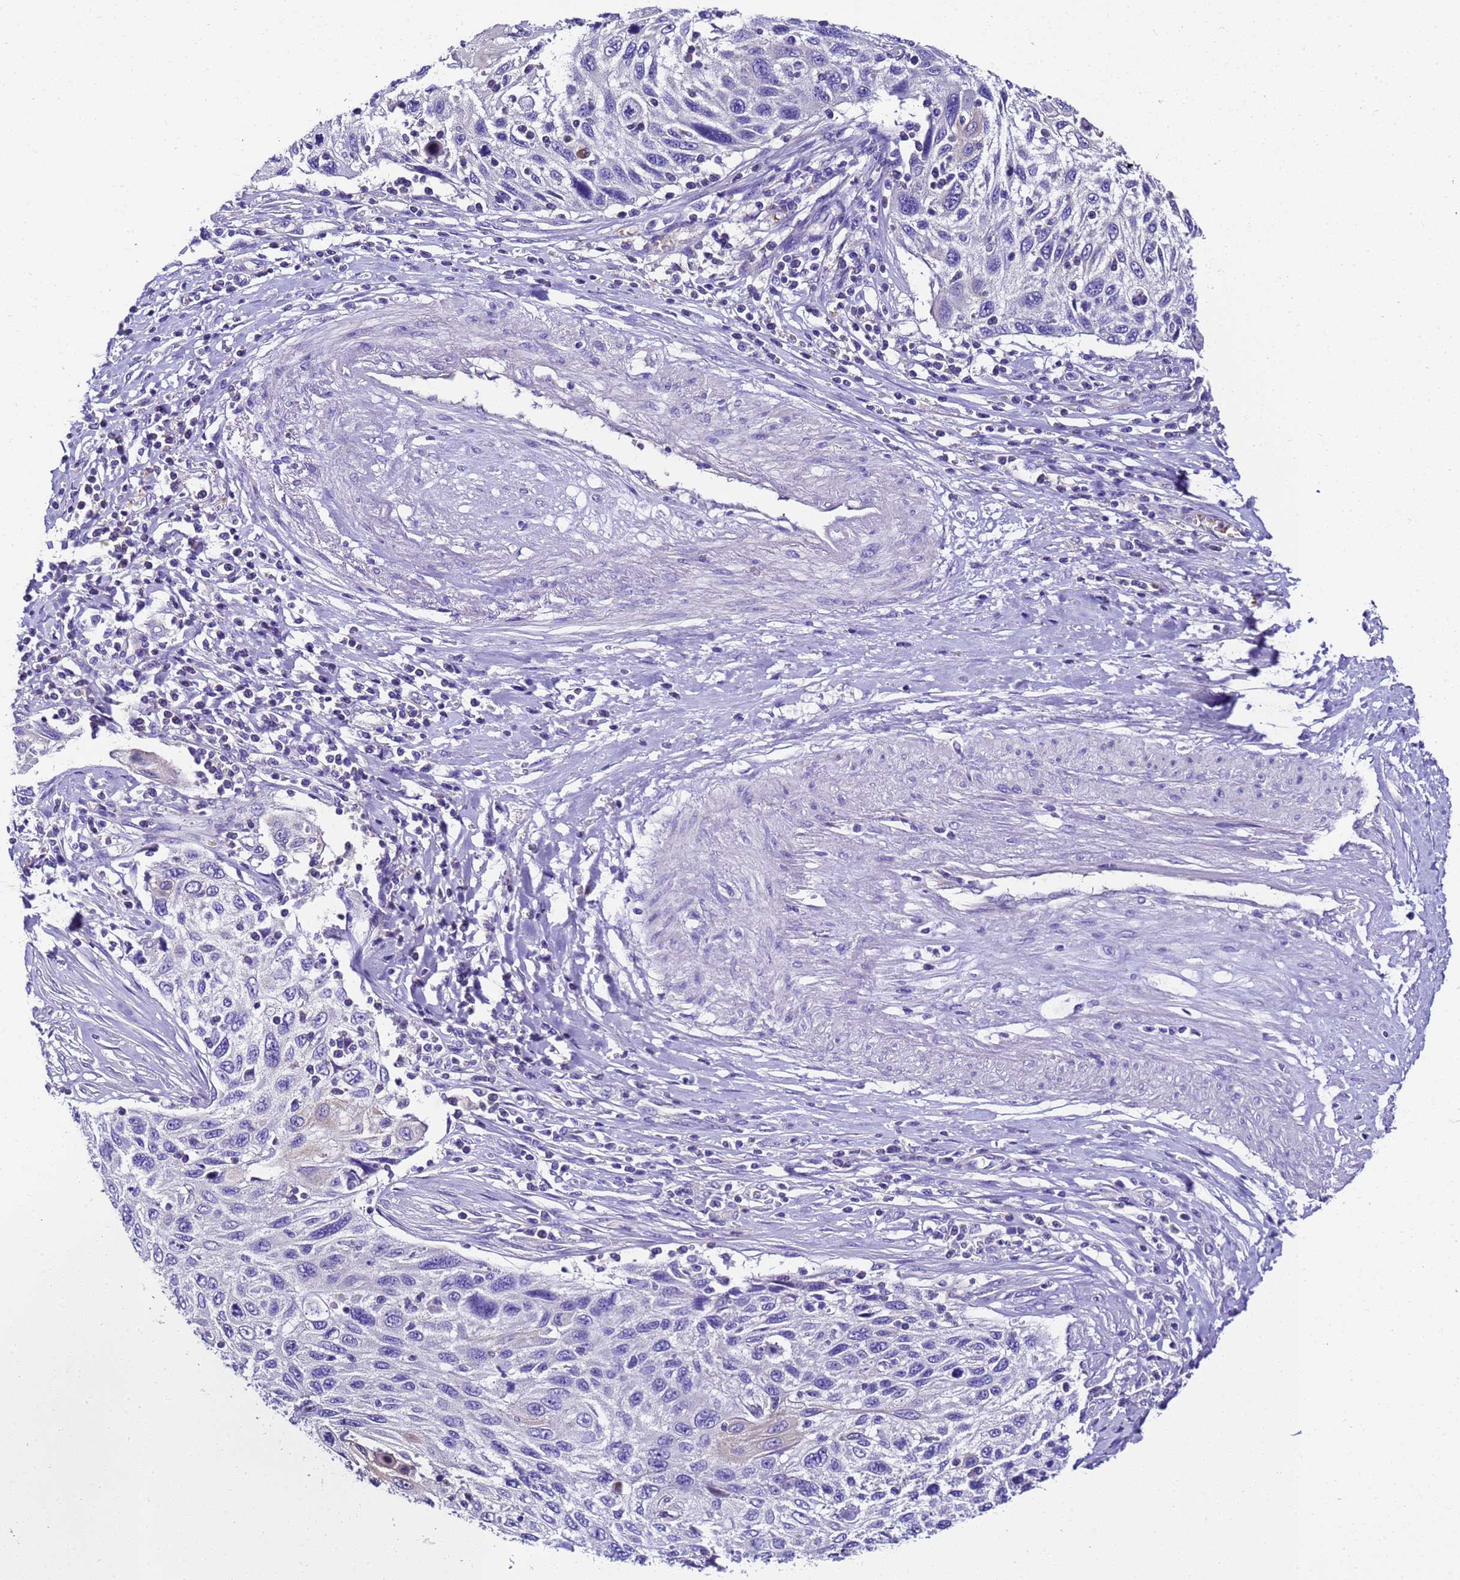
{"staining": {"intensity": "negative", "quantity": "none", "location": "none"}, "tissue": "cervical cancer", "cell_type": "Tumor cells", "image_type": "cancer", "snomed": [{"axis": "morphology", "description": "Squamous cell carcinoma, NOS"}, {"axis": "topography", "description": "Cervix"}], "caption": "This is an immunohistochemistry (IHC) image of human cervical squamous cell carcinoma. There is no expression in tumor cells.", "gene": "UGT2A1", "patient": {"sex": "female", "age": 70}}